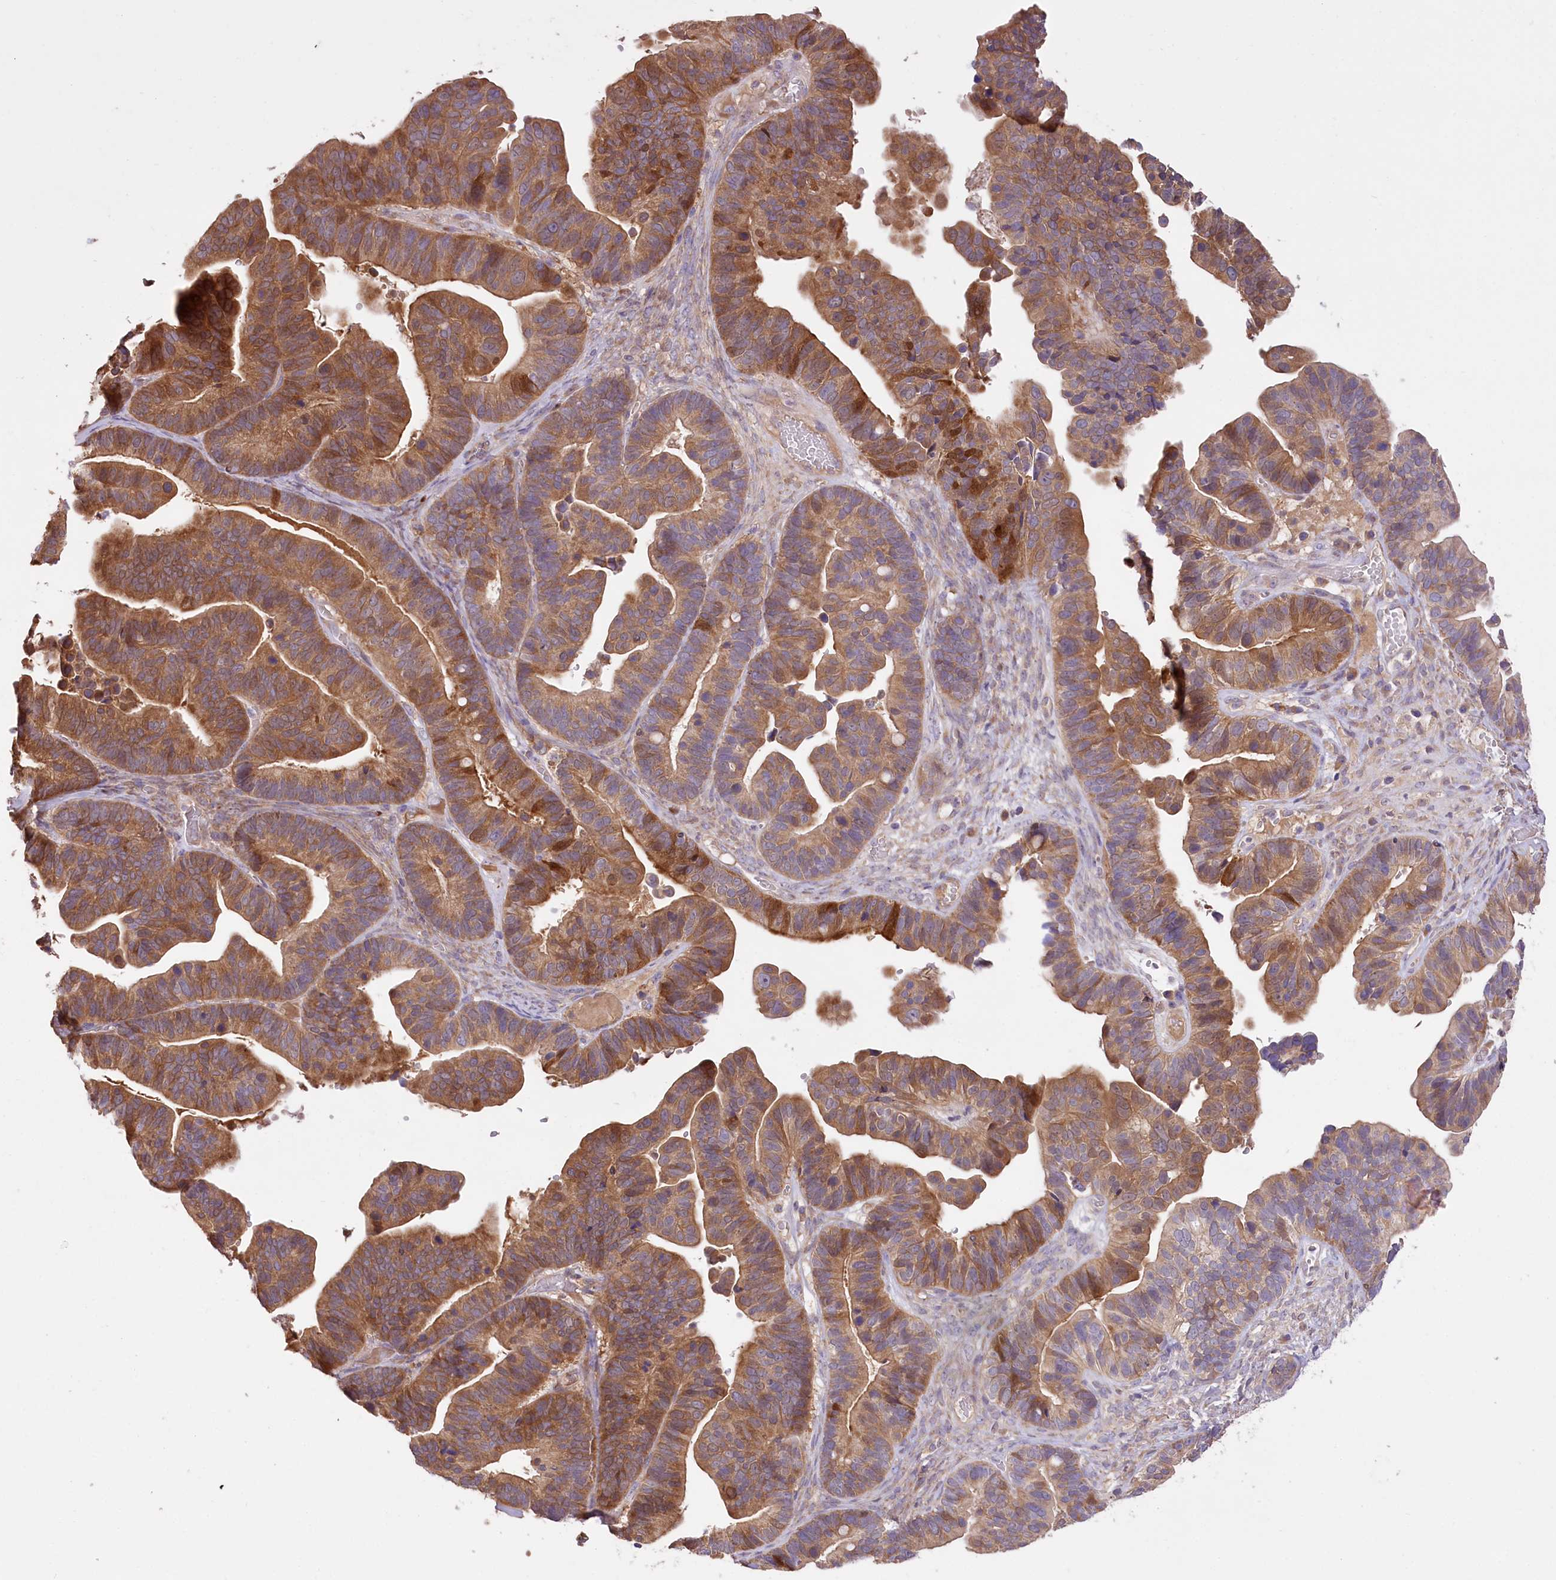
{"staining": {"intensity": "moderate", "quantity": ">75%", "location": "cytoplasmic/membranous"}, "tissue": "ovarian cancer", "cell_type": "Tumor cells", "image_type": "cancer", "snomed": [{"axis": "morphology", "description": "Cystadenocarcinoma, serous, NOS"}, {"axis": "topography", "description": "Ovary"}], "caption": "High-power microscopy captured an immunohistochemistry (IHC) image of ovarian serous cystadenocarcinoma, revealing moderate cytoplasmic/membranous staining in about >75% of tumor cells. (DAB = brown stain, brightfield microscopy at high magnification).", "gene": "PBLD", "patient": {"sex": "female", "age": 56}}